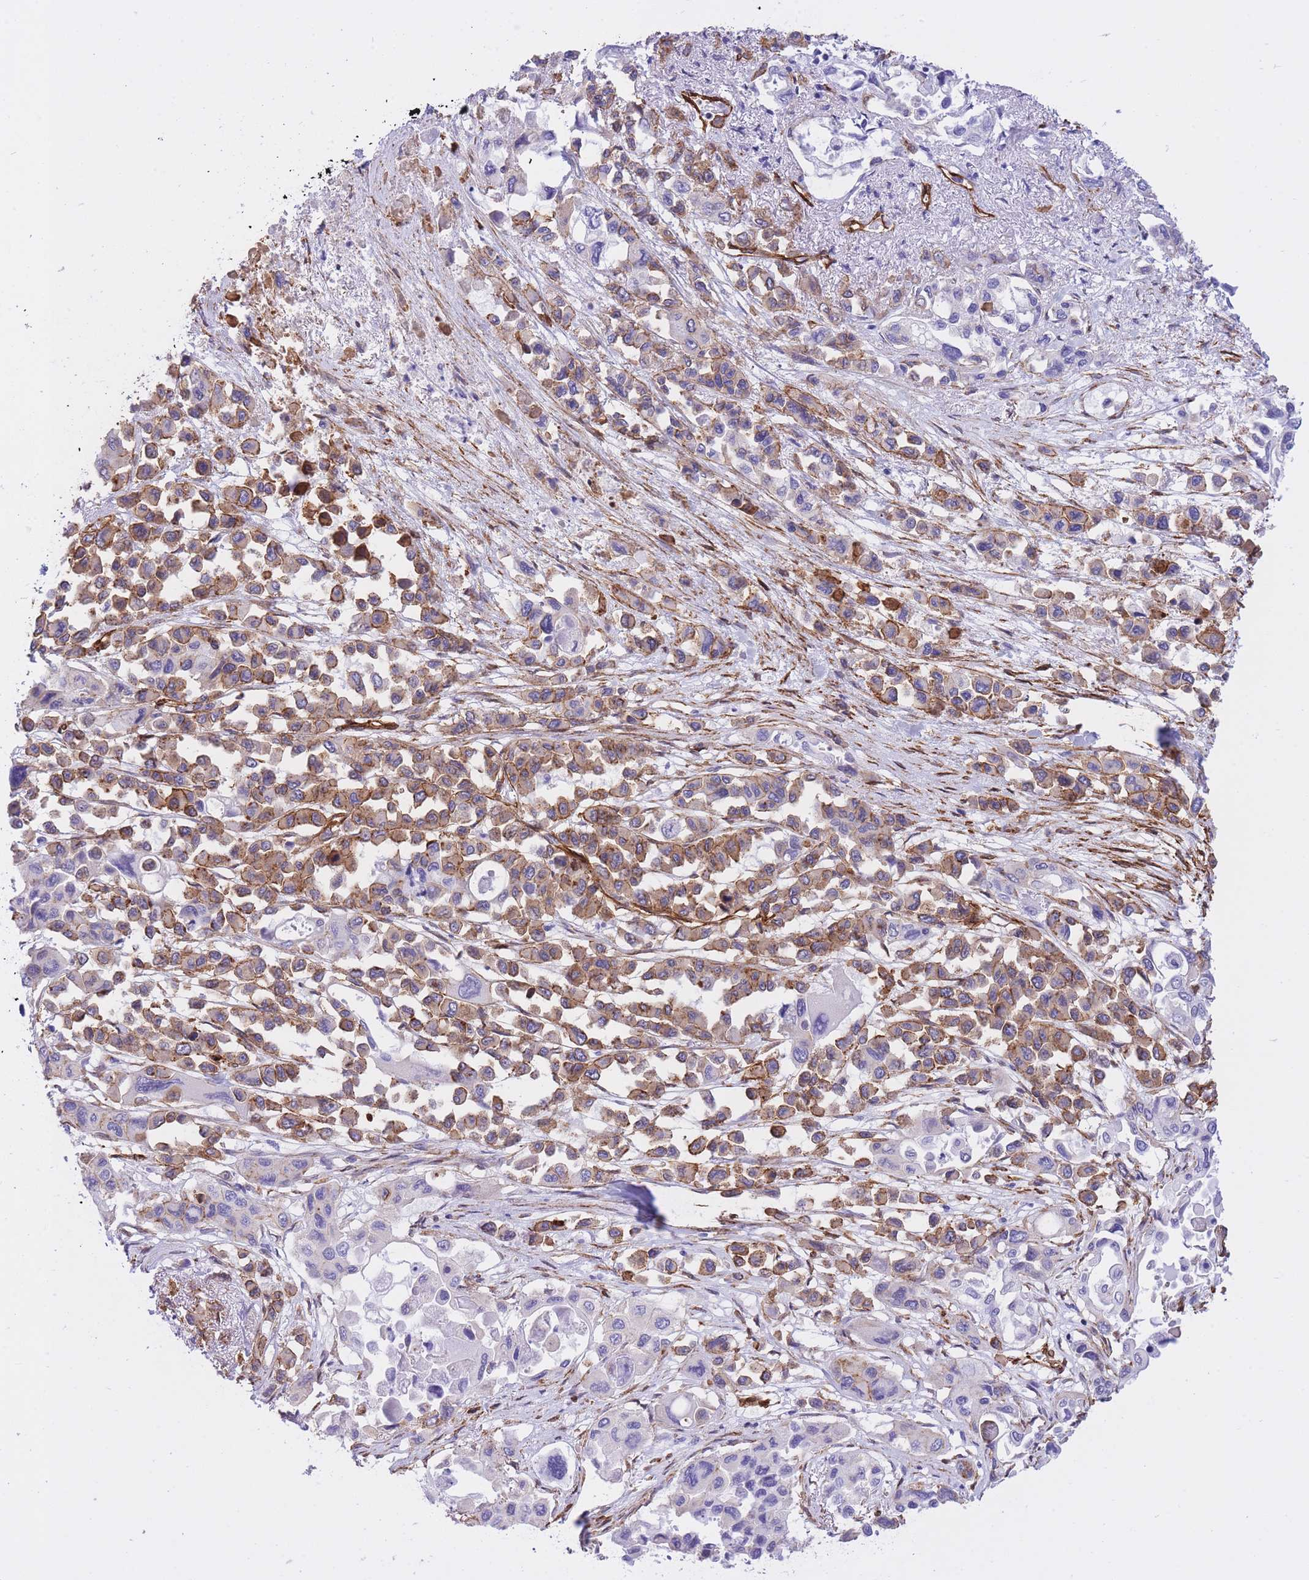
{"staining": {"intensity": "moderate", "quantity": "<25%", "location": "cytoplasmic/membranous"}, "tissue": "pancreatic cancer", "cell_type": "Tumor cells", "image_type": "cancer", "snomed": [{"axis": "morphology", "description": "Adenocarcinoma, NOS"}, {"axis": "topography", "description": "Pancreas"}], "caption": "Protein expression analysis of human pancreatic adenocarcinoma reveals moderate cytoplasmic/membranous expression in about <25% of tumor cells. (IHC, brightfield microscopy, high magnification).", "gene": "CAVIN1", "patient": {"sex": "male", "age": 92}}